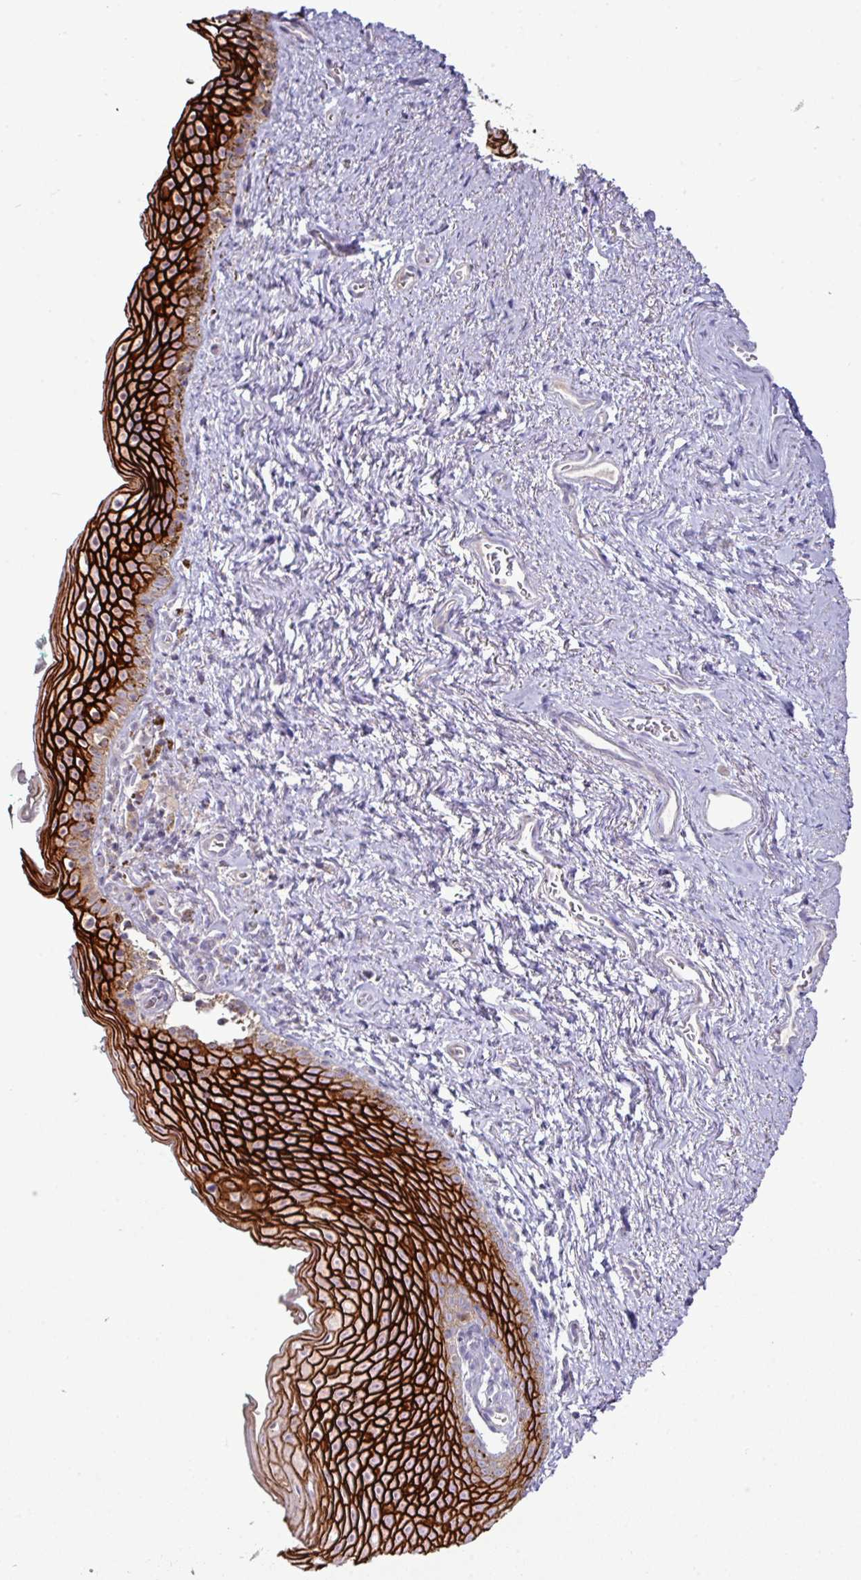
{"staining": {"intensity": "strong", "quantity": "25%-75%", "location": "cytoplasmic/membranous"}, "tissue": "vagina", "cell_type": "Squamous epithelial cells", "image_type": "normal", "snomed": [{"axis": "morphology", "description": "Normal tissue, NOS"}, {"axis": "topography", "description": "Vulva"}, {"axis": "topography", "description": "Vagina"}, {"axis": "topography", "description": "Peripheral nerve tissue"}], "caption": "The photomicrograph displays staining of benign vagina, revealing strong cytoplasmic/membranous protein expression (brown color) within squamous epithelial cells. (IHC, brightfield microscopy, high magnification).", "gene": "TRAPPC1", "patient": {"sex": "female", "age": 66}}